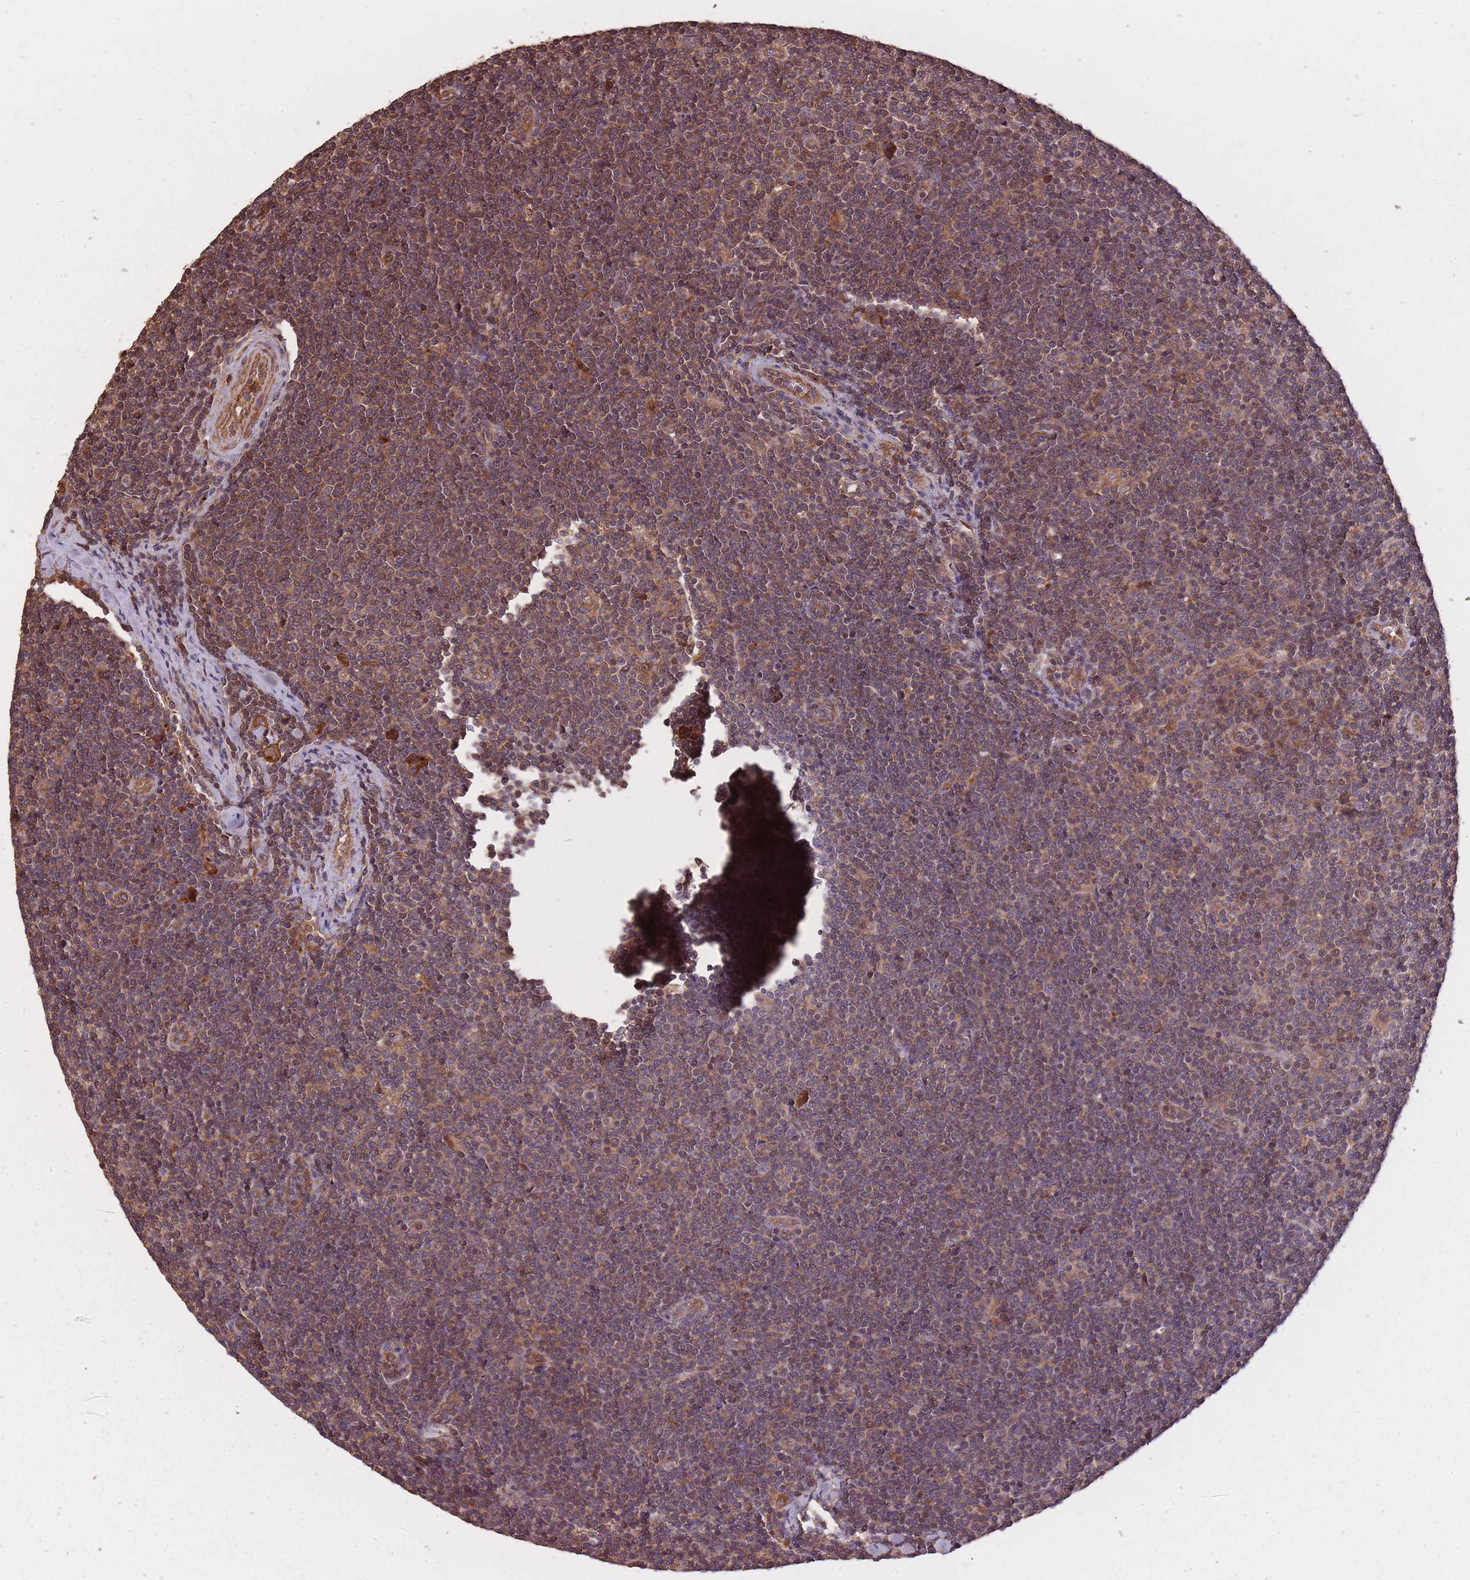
{"staining": {"intensity": "moderate", "quantity": ">75%", "location": "cytoplasmic/membranous"}, "tissue": "lymphoma", "cell_type": "Tumor cells", "image_type": "cancer", "snomed": [{"axis": "morphology", "description": "Malignant lymphoma, non-Hodgkin's type, Low grade"}, {"axis": "topography", "description": "Lymph node"}], "caption": "This photomicrograph demonstrates IHC staining of lymphoma, with medium moderate cytoplasmic/membranous expression in about >75% of tumor cells.", "gene": "ARMH3", "patient": {"sex": "male", "age": 48}}